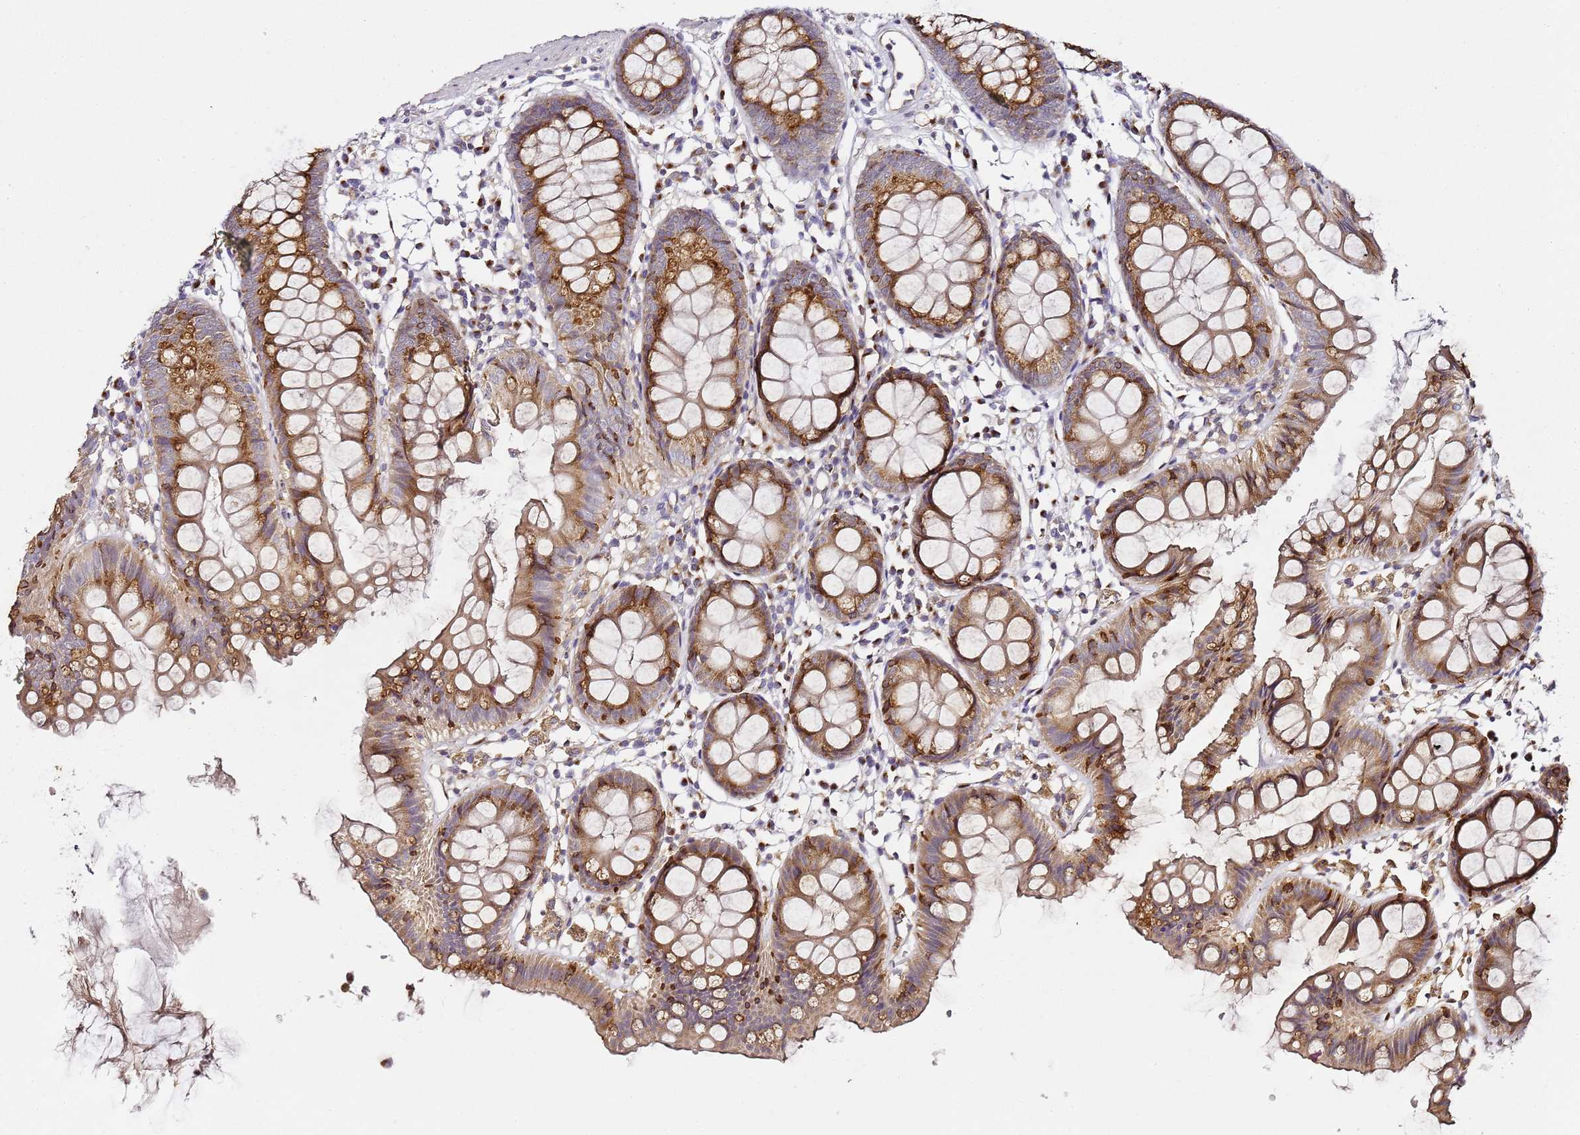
{"staining": {"intensity": "negative", "quantity": "none", "location": "none"}, "tissue": "colon", "cell_type": "Endothelial cells", "image_type": "normal", "snomed": [{"axis": "morphology", "description": "Normal tissue, NOS"}, {"axis": "topography", "description": "Colon"}], "caption": "This is an IHC micrograph of normal human colon. There is no positivity in endothelial cells.", "gene": "MRPL49", "patient": {"sex": "female", "age": 84}}